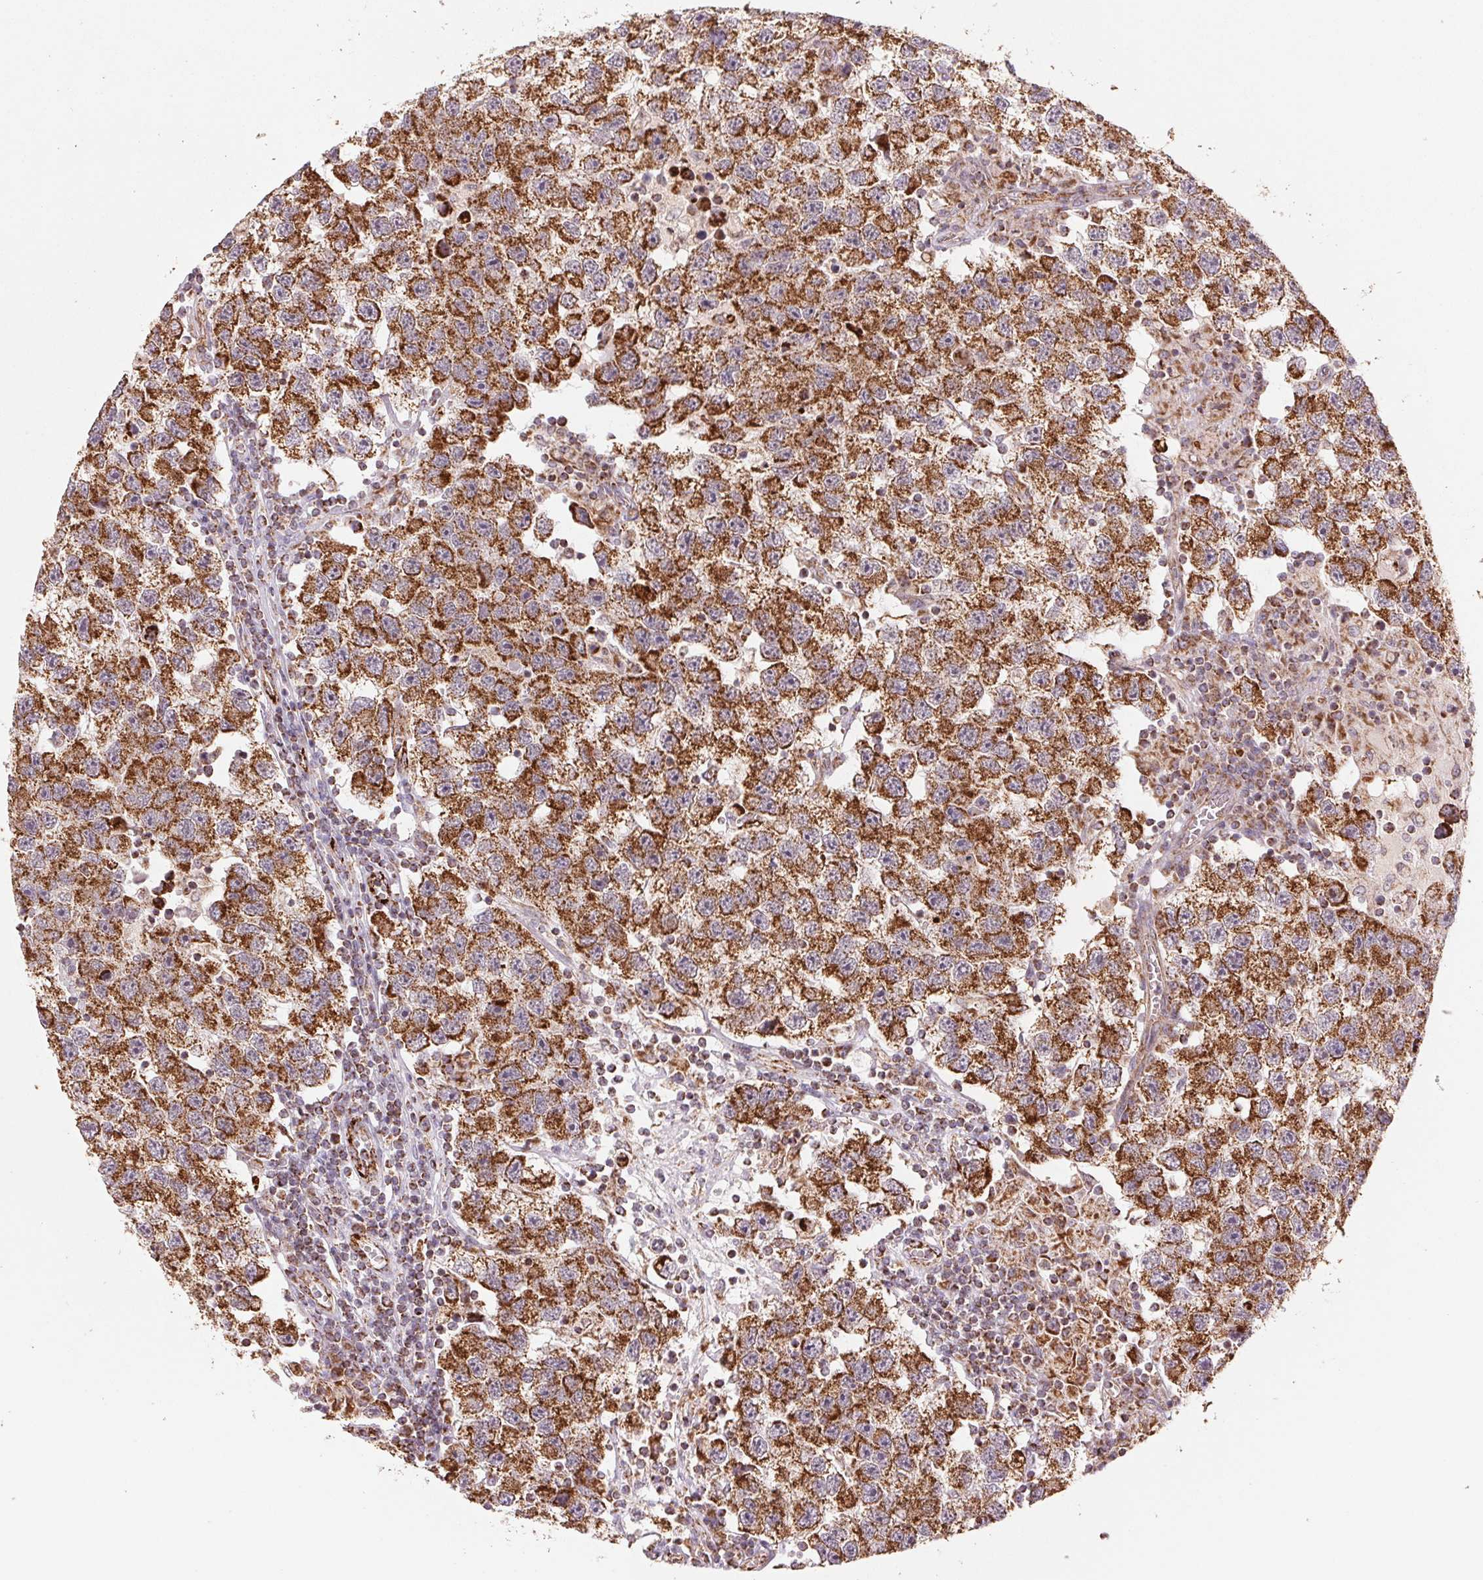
{"staining": {"intensity": "strong", "quantity": ">75%", "location": "cytoplasmic/membranous"}, "tissue": "testis cancer", "cell_type": "Tumor cells", "image_type": "cancer", "snomed": [{"axis": "morphology", "description": "Seminoma, NOS"}, {"axis": "topography", "description": "Testis"}], "caption": "Strong cytoplasmic/membranous staining for a protein is identified in approximately >75% of tumor cells of testis cancer using IHC.", "gene": "MATCAP1", "patient": {"sex": "male", "age": 26}}